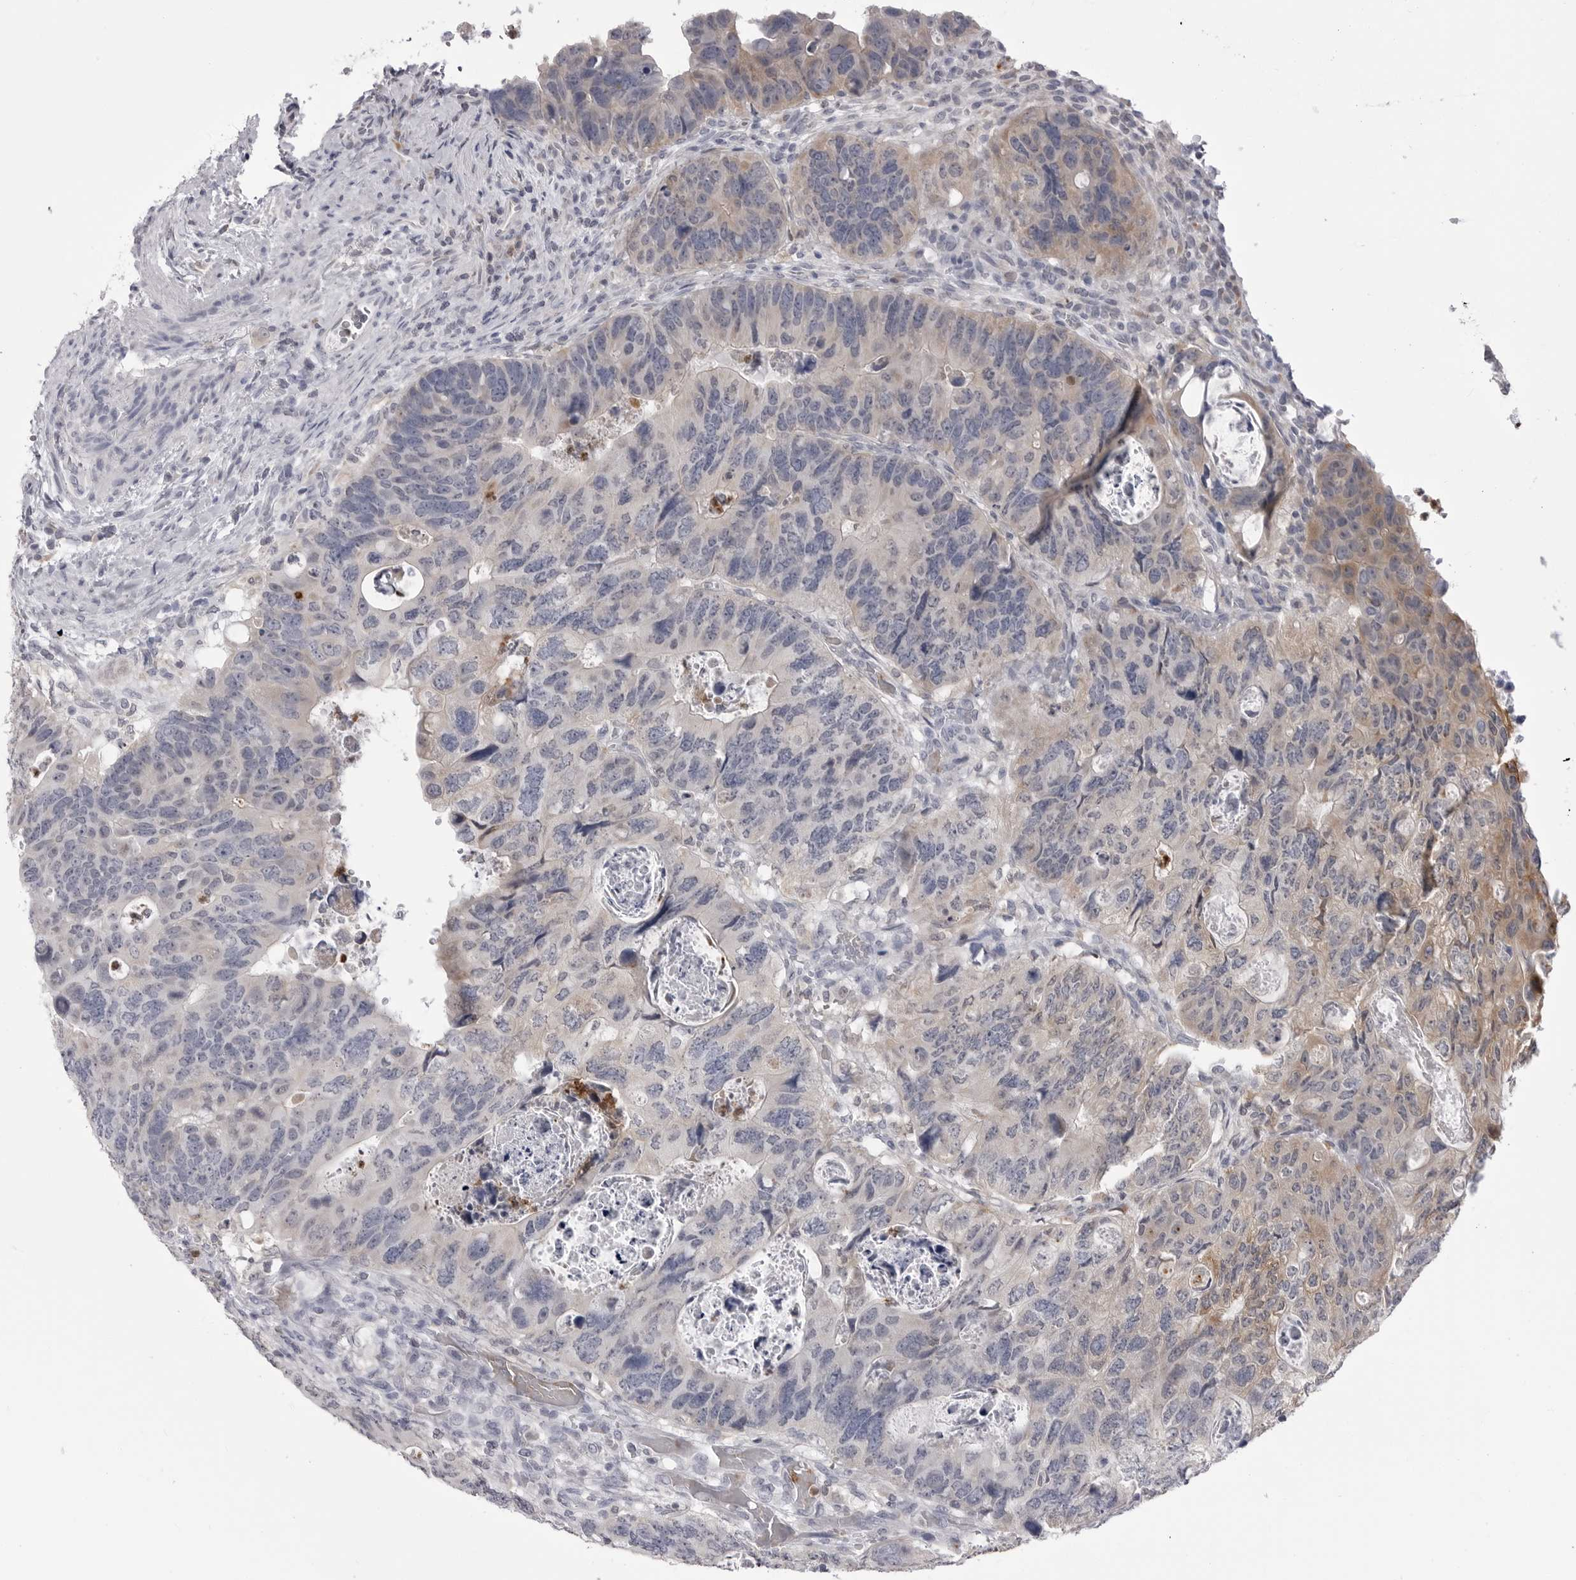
{"staining": {"intensity": "weak", "quantity": "<25%", "location": "cytoplasmic/membranous"}, "tissue": "colorectal cancer", "cell_type": "Tumor cells", "image_type": "cancer", "snomed": [{"axis": "morphology", "description": "Adenocarcinoma, NOS"}, {"axis": "topography", "description": "Rectum"}], "caption": "Immunohistochemistry histopathology image of colorectal adenocarcinoma stained for a protein (brown), which displays no expression in tumor cells.", "gene": "STAP2", "patient": {"sex": "male", "age": 59}}